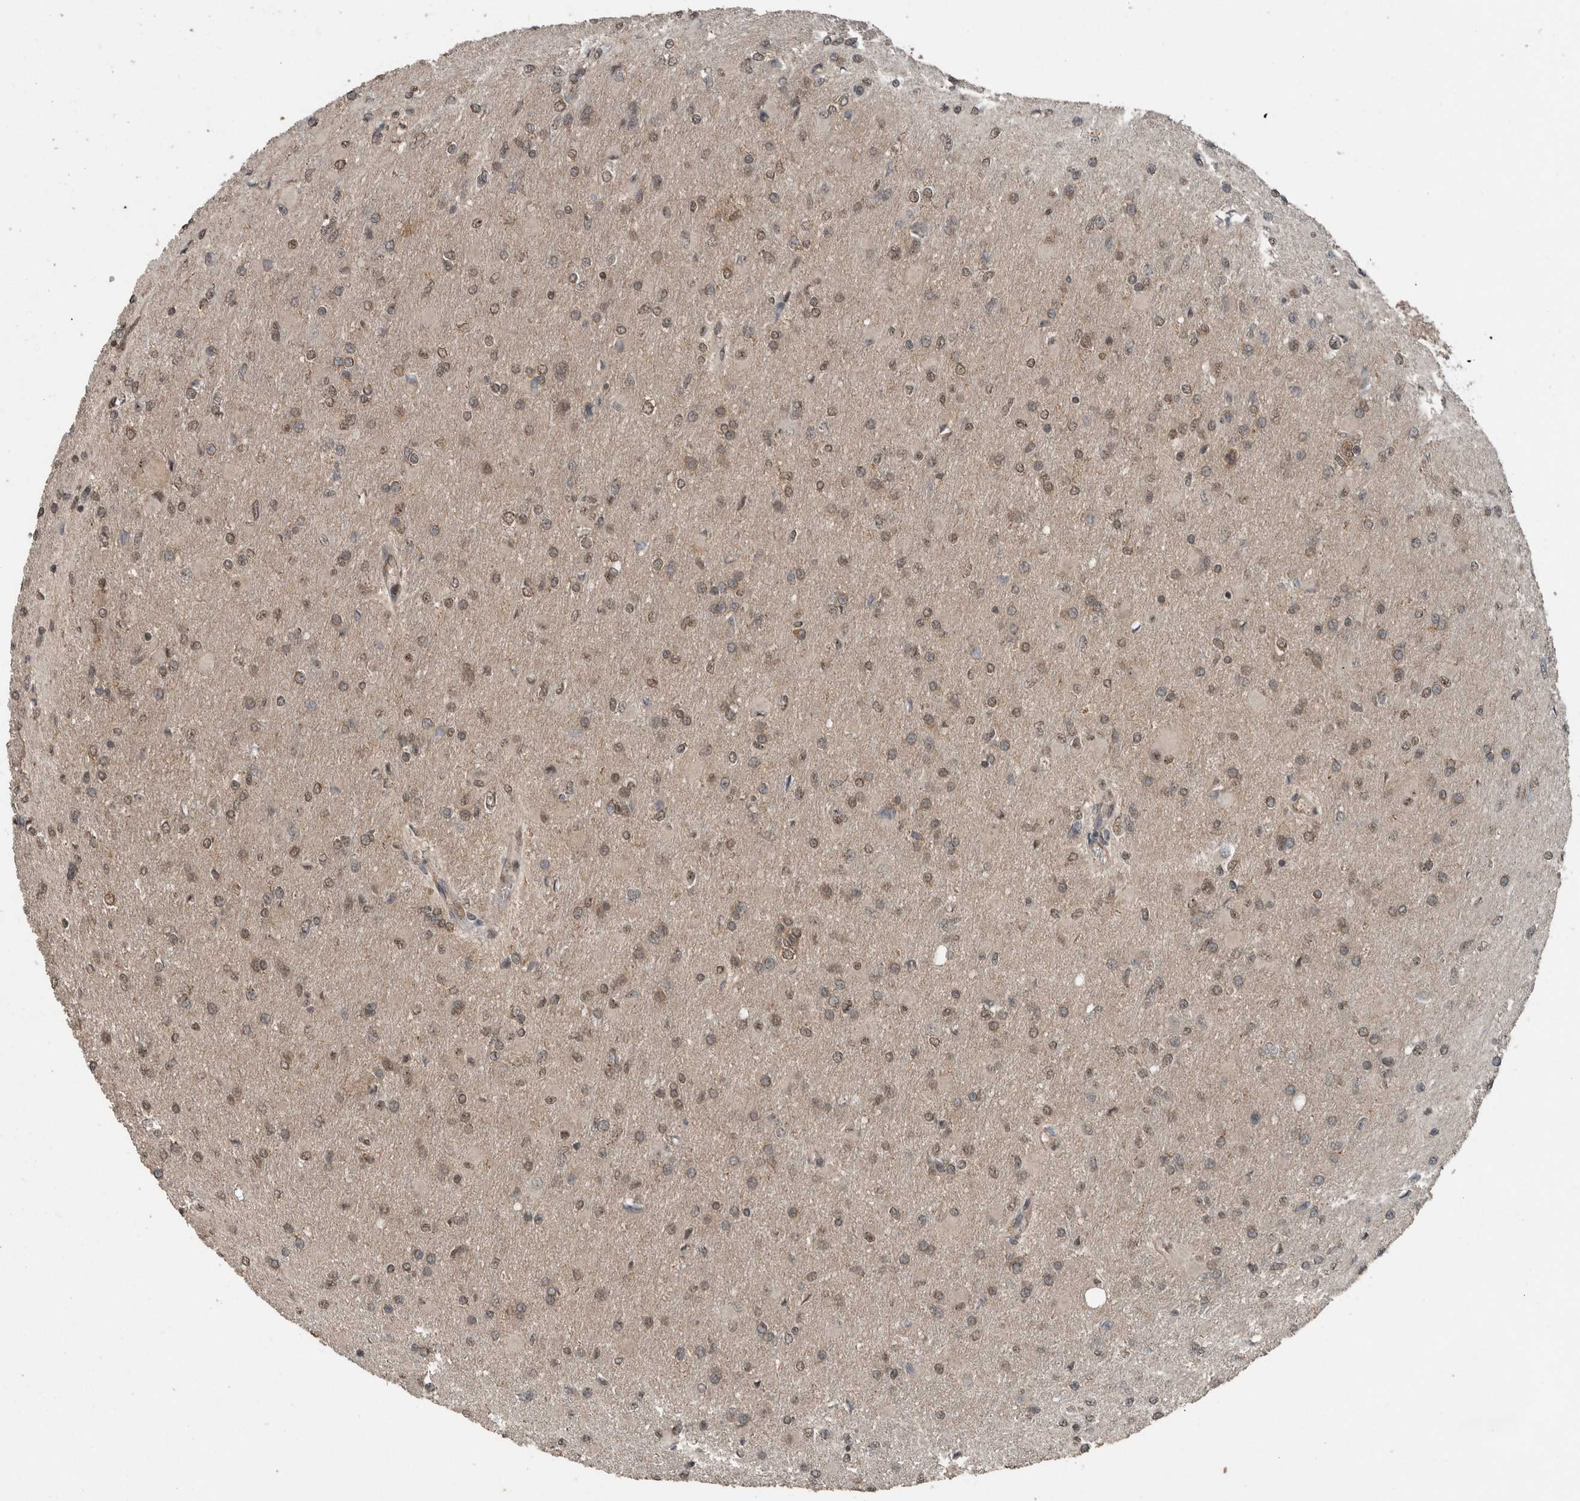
{"staining": {"intensity": "weak", "quantity": ">75%", "location": "cytoplasmic/membranous,nuclear"}, "tissue": "glioma", "cell_type": "Tumor cells", "image_type": "cancer", "snomed": [{"axis": "morphology", "description": "Glioma, malignant, High grade"}, {"axis": "topography", "description": "Cerebral cortex"}], "caption": "Human malignant high-grade glioma stained with a brown dye reveals weak cytoplasmic/membranous and nuclear positive expression in about >75% of tumor cells.", "gene": "MYO1E", "patient": {"sex": "female", "age": 36}}